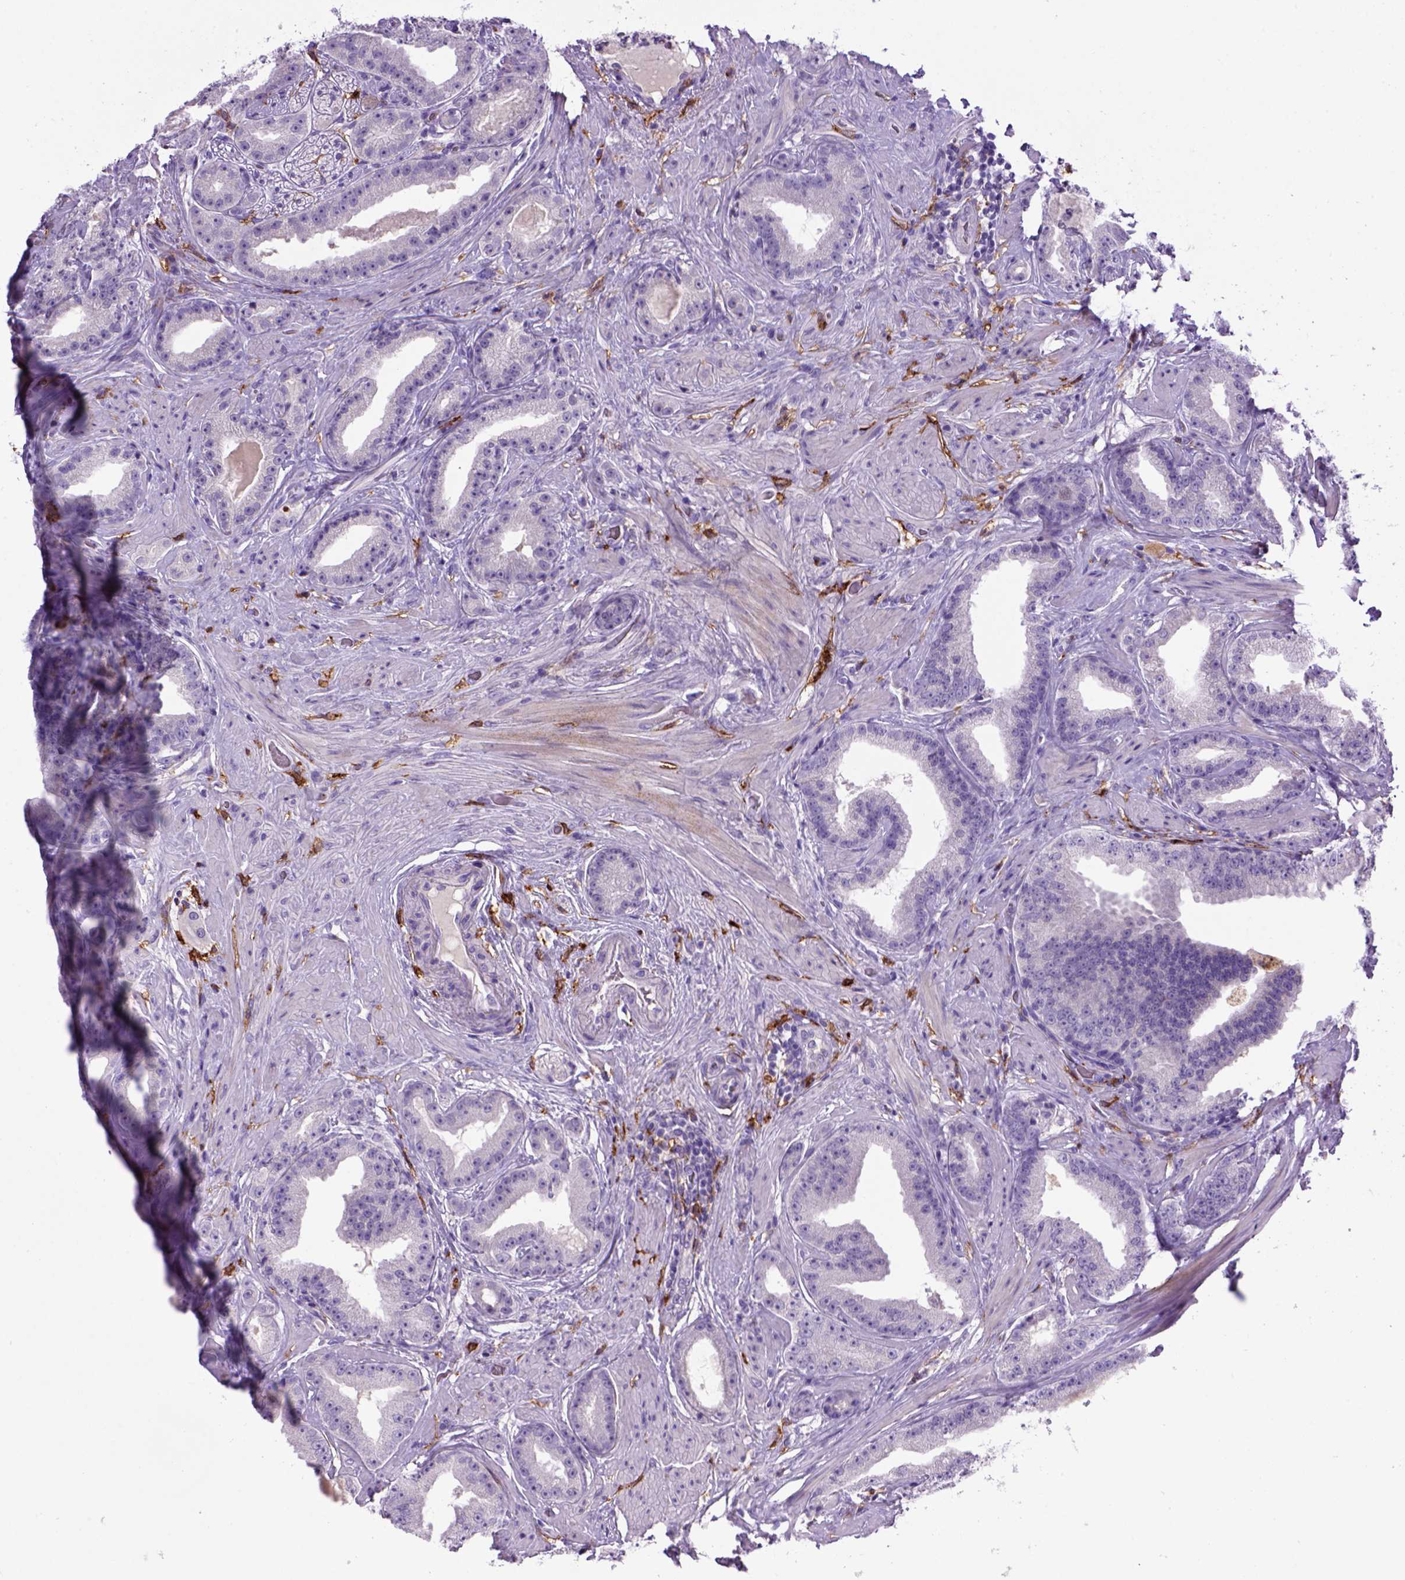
{"staining": {"intensity": "negative", "quantity": "none", "location": "none"}, "tissue": "prostate cancer", "cell_type": "Tumor cells", "image_type": "cancer", "snomed": [{"axis": "morphology", "description": "Adenocarcinoma, Low grade"}, {"axis": "topography", "description": "Prostate"}], "caption": "Immunohistochemical staining of prostate cancer exhibits no significant expression in tumor cells.", "gene": "CD14", "patient": {"sex": "male", "age": 60}}